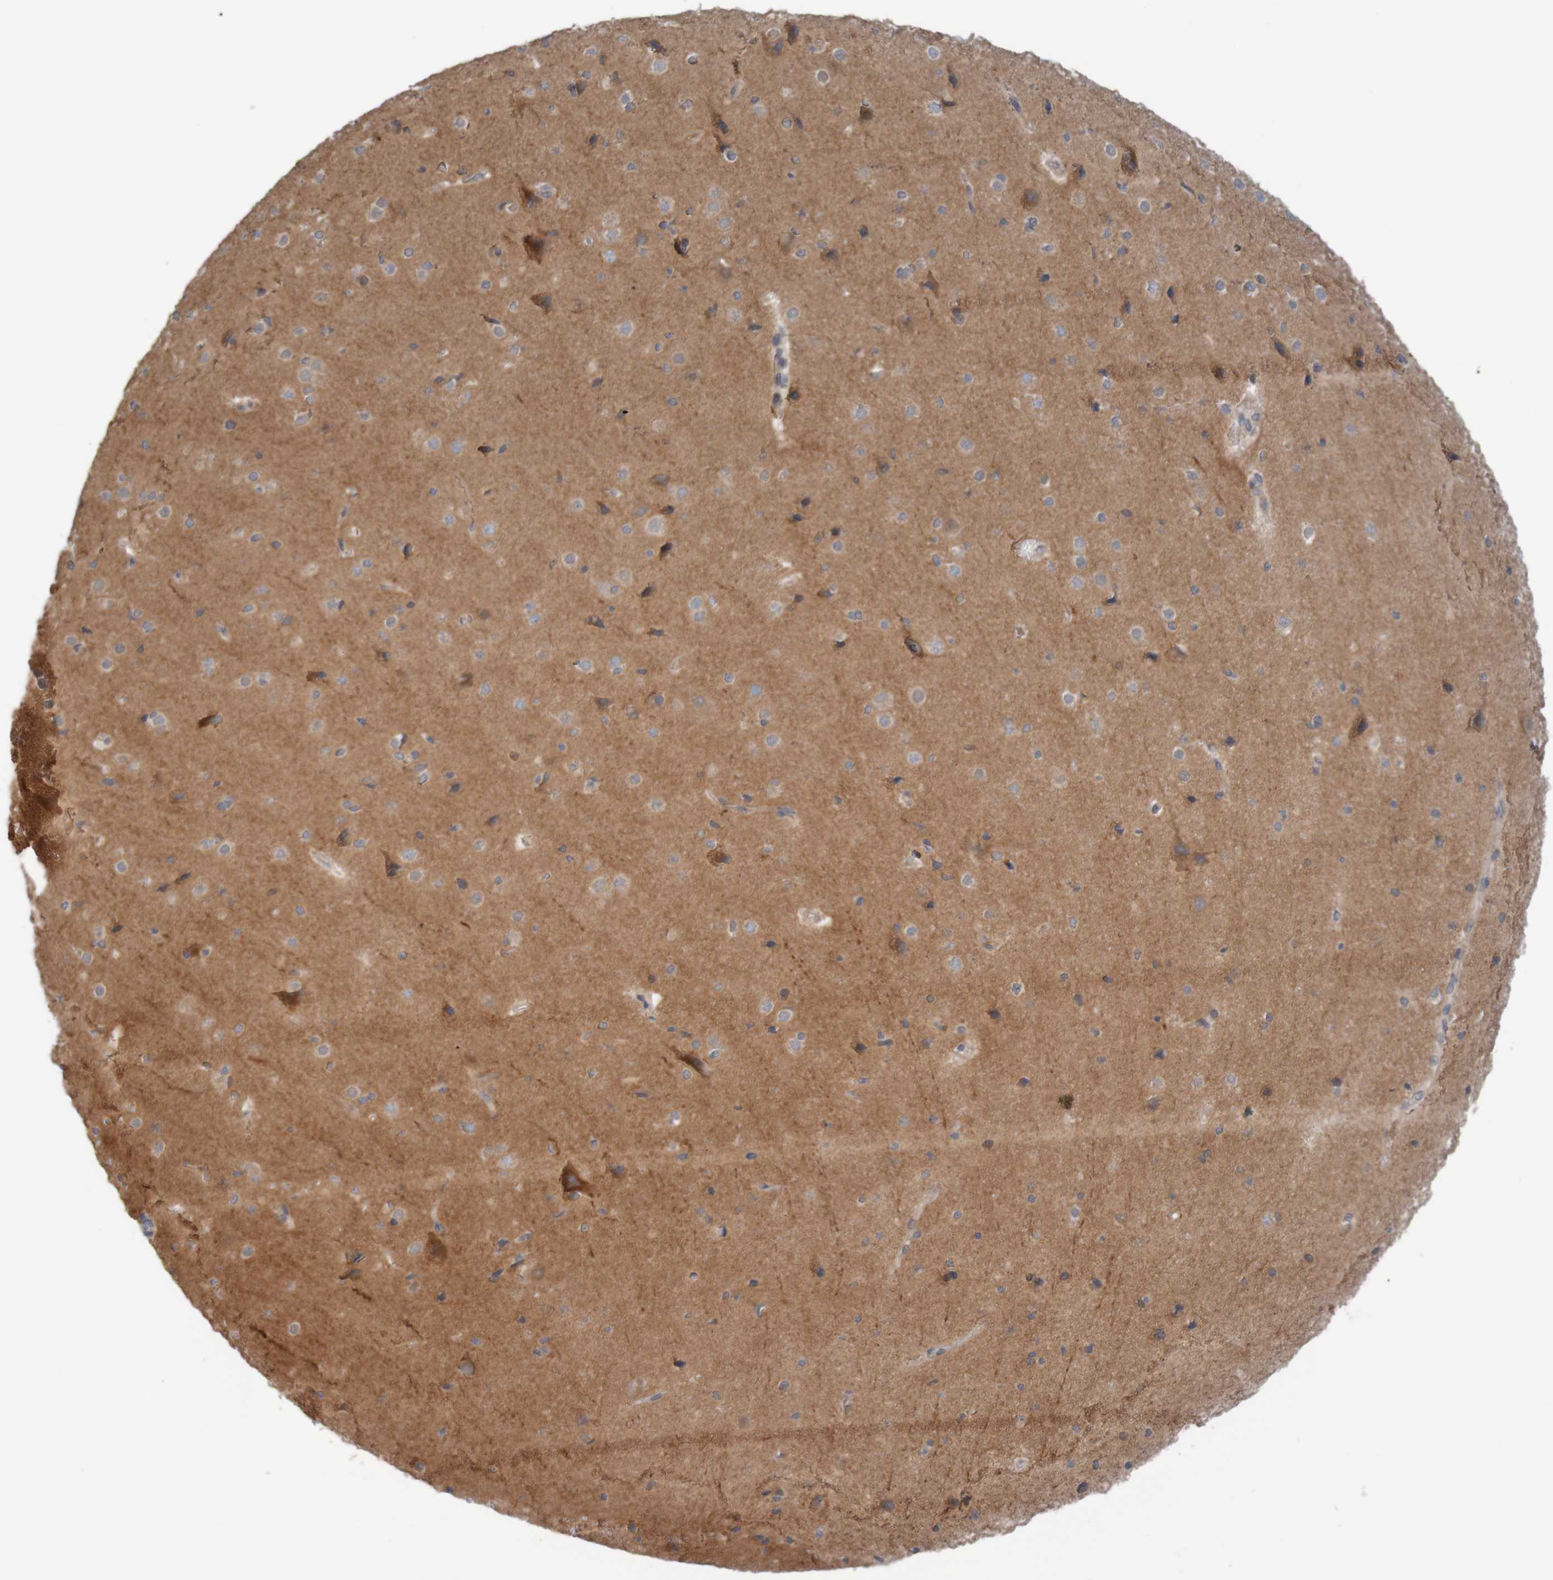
{"staining": {"intensity": "weak", "quantity": "25%-75%", "location": "cytoplasmic/membranous"}, "tissue": "cerebral cortex", "cell_type": "Endothelial cells", "image_type": "normal", "snomed": [{"axis": "morphology", "description": "Normal tissue, NOS"}, {"axis": "morphology", "description": "Developmental malformation"}, {"axis": "topography", "description": "Cerebral cortex"}], "caption": "About 25%-75% of endothelial cells in benign human cerebral cortex reveal weak cytoplasmic/membranous protein expression as visualized by brown immunohistochemical staining.", "gene": "ANKK1", "patient": {"sex": "female", "age": 30}}